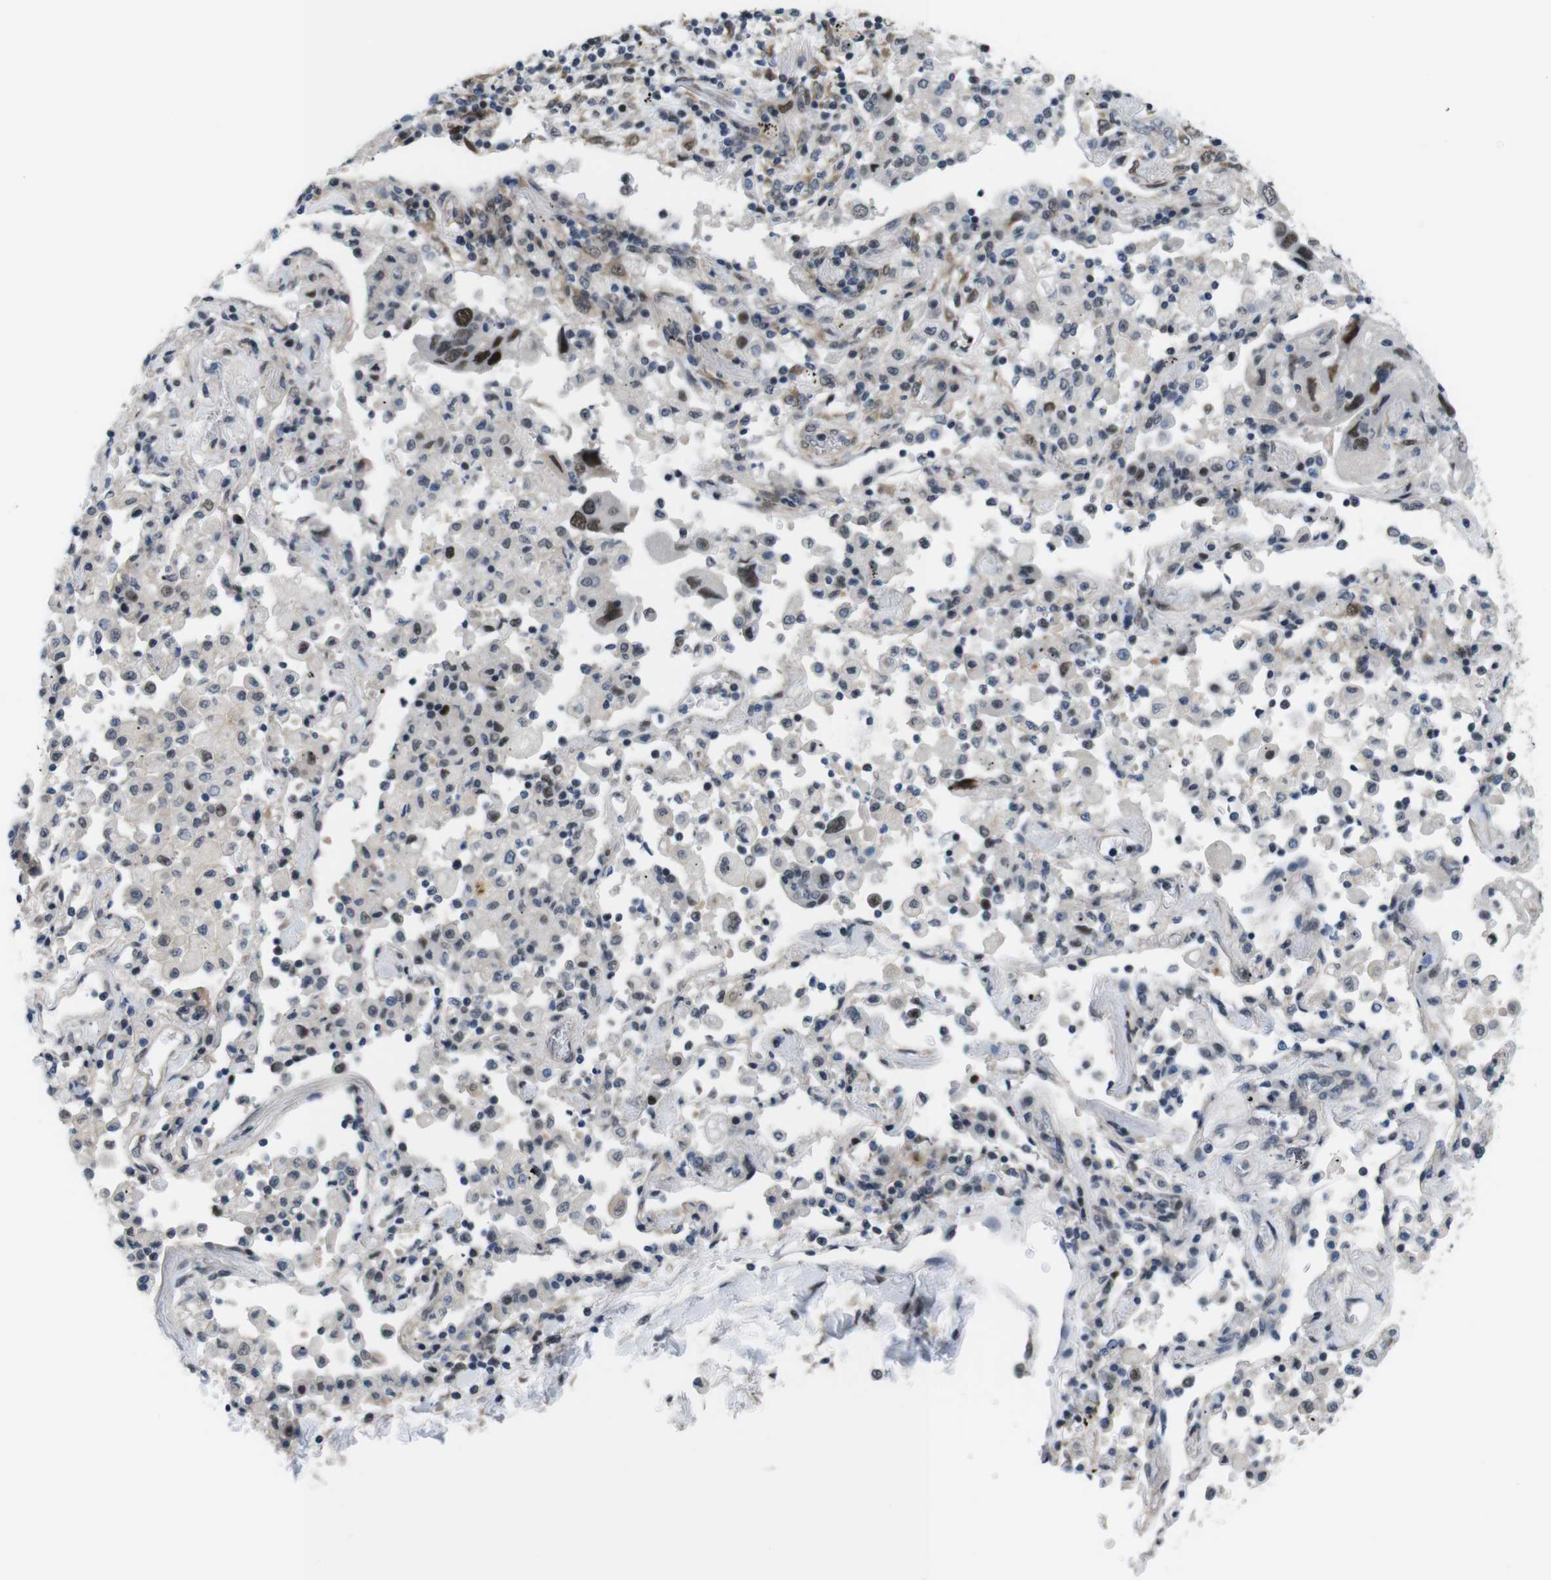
{"staining": {"intensity": "strong", "quantity": "25%-75%", "location": "nuclear"}, "tissue": "lung cancer", "cell_type": "Tumor cells", "image_type": "cancer", "snomed": [{"axis": "morphology", "description": "Adenocarcinoma, NOS"}, {"axis": "topography", "description": "Lung"}], "caption": "Lung cancer tissue demonstrates strong nuclear staining in approximately 25%-75% of tumor cells", "gene": "SMCO2", "patient": {"sex": "female", "age": 65}}